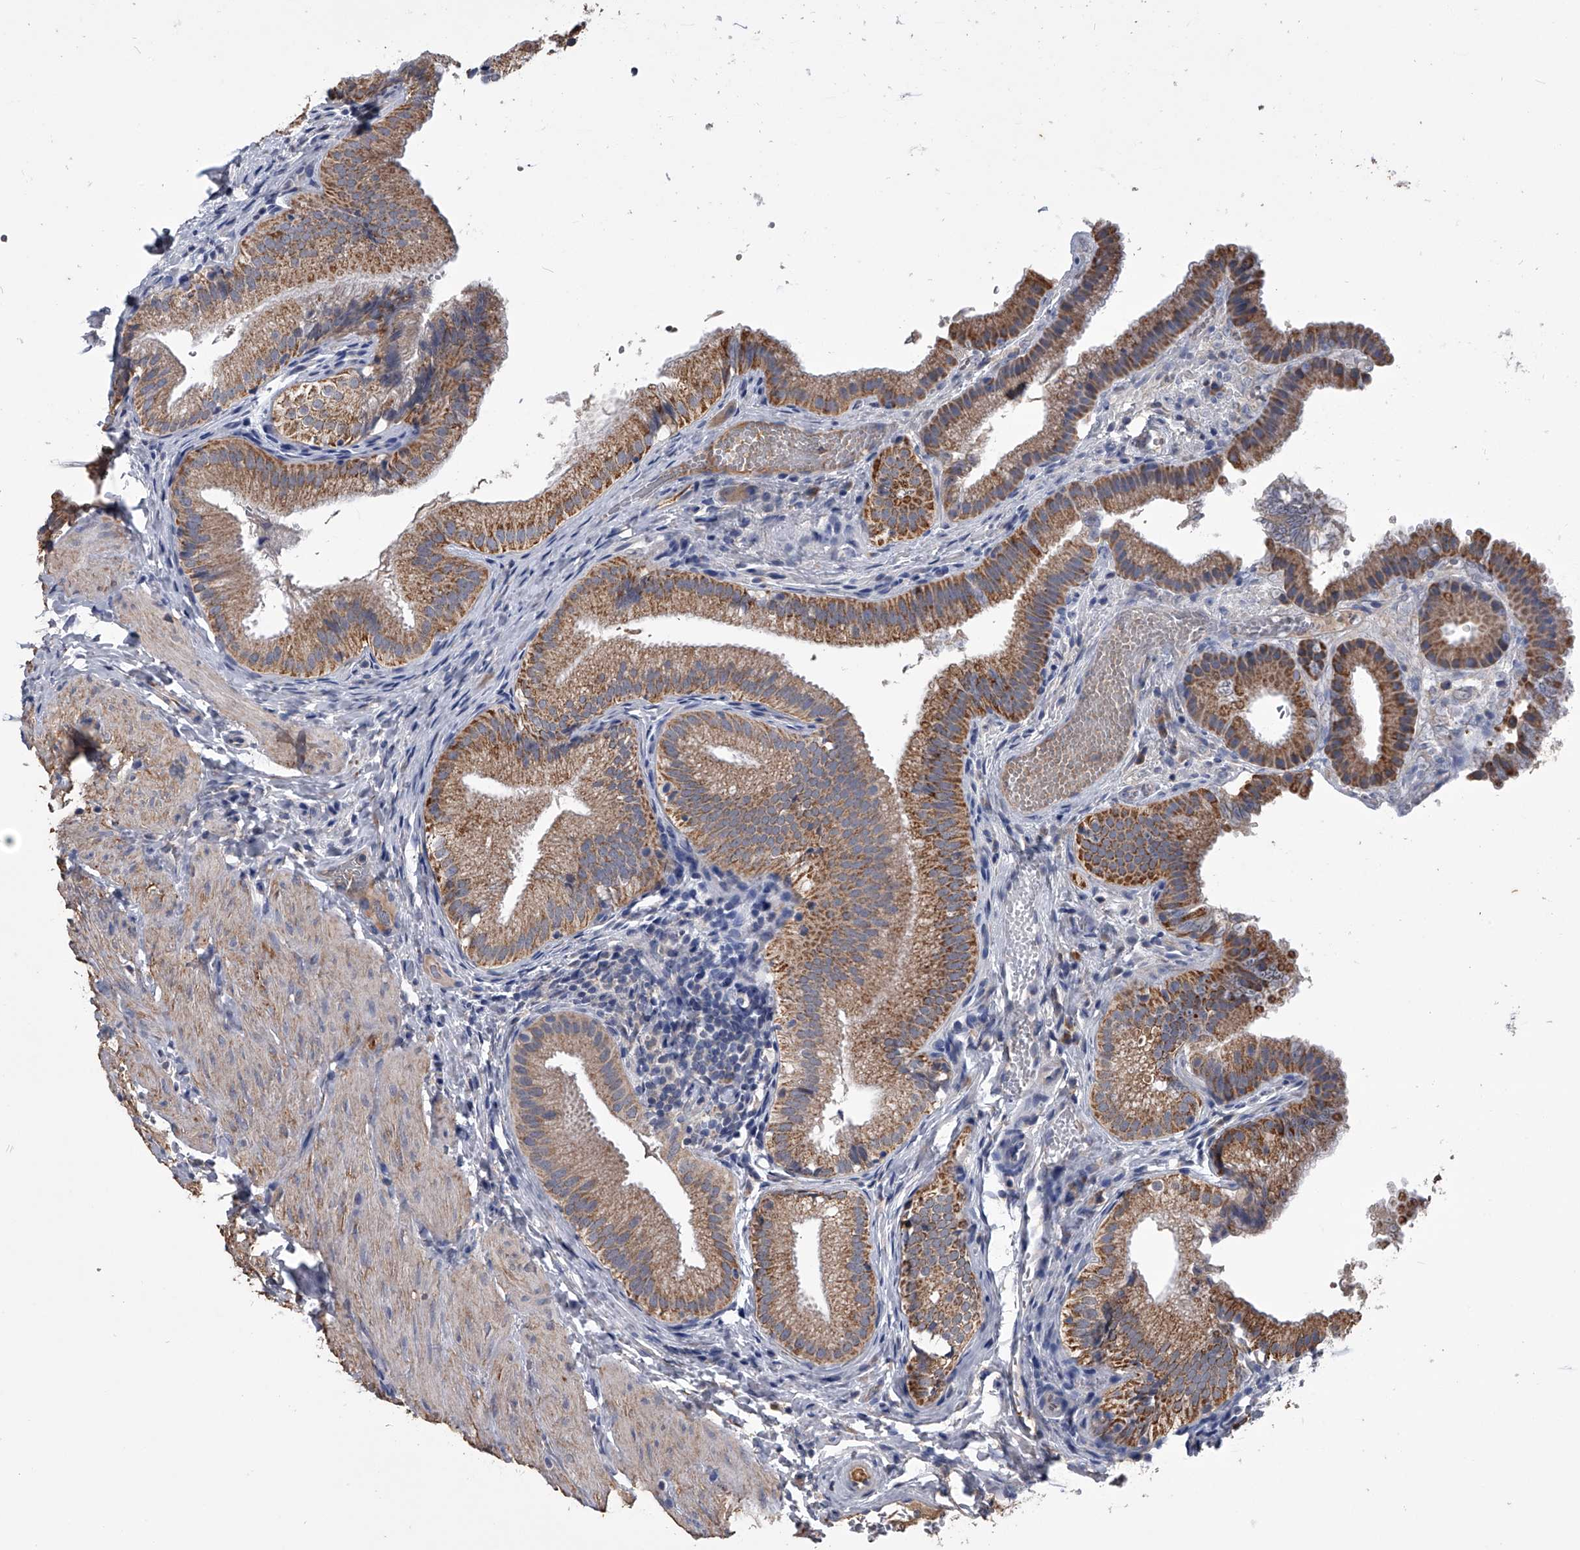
{"staining": {"intensity": "moderate", "quantity": ">75%", "location": "cytoplasmic/membranous"}, "tissue": "gallbladder", "cell_type": "Glandular cells", "image_type": "normal", "snomed": [{"axis": "morphology", "description": "Normal tissue, NOS"}, {"axis": "topography", "description": "Gallbladder"}], "caption": "This micrograph shows benign gallbladder stained with immunohistochemistry (IHC) to label a protein in brown. The cytoplasmic/membranous of glandular cells show moderate positivity for the protein. Nuclei are counter-stained blue.", "gene": "OAT", "patient": {"sex": "female", "age": 30}}